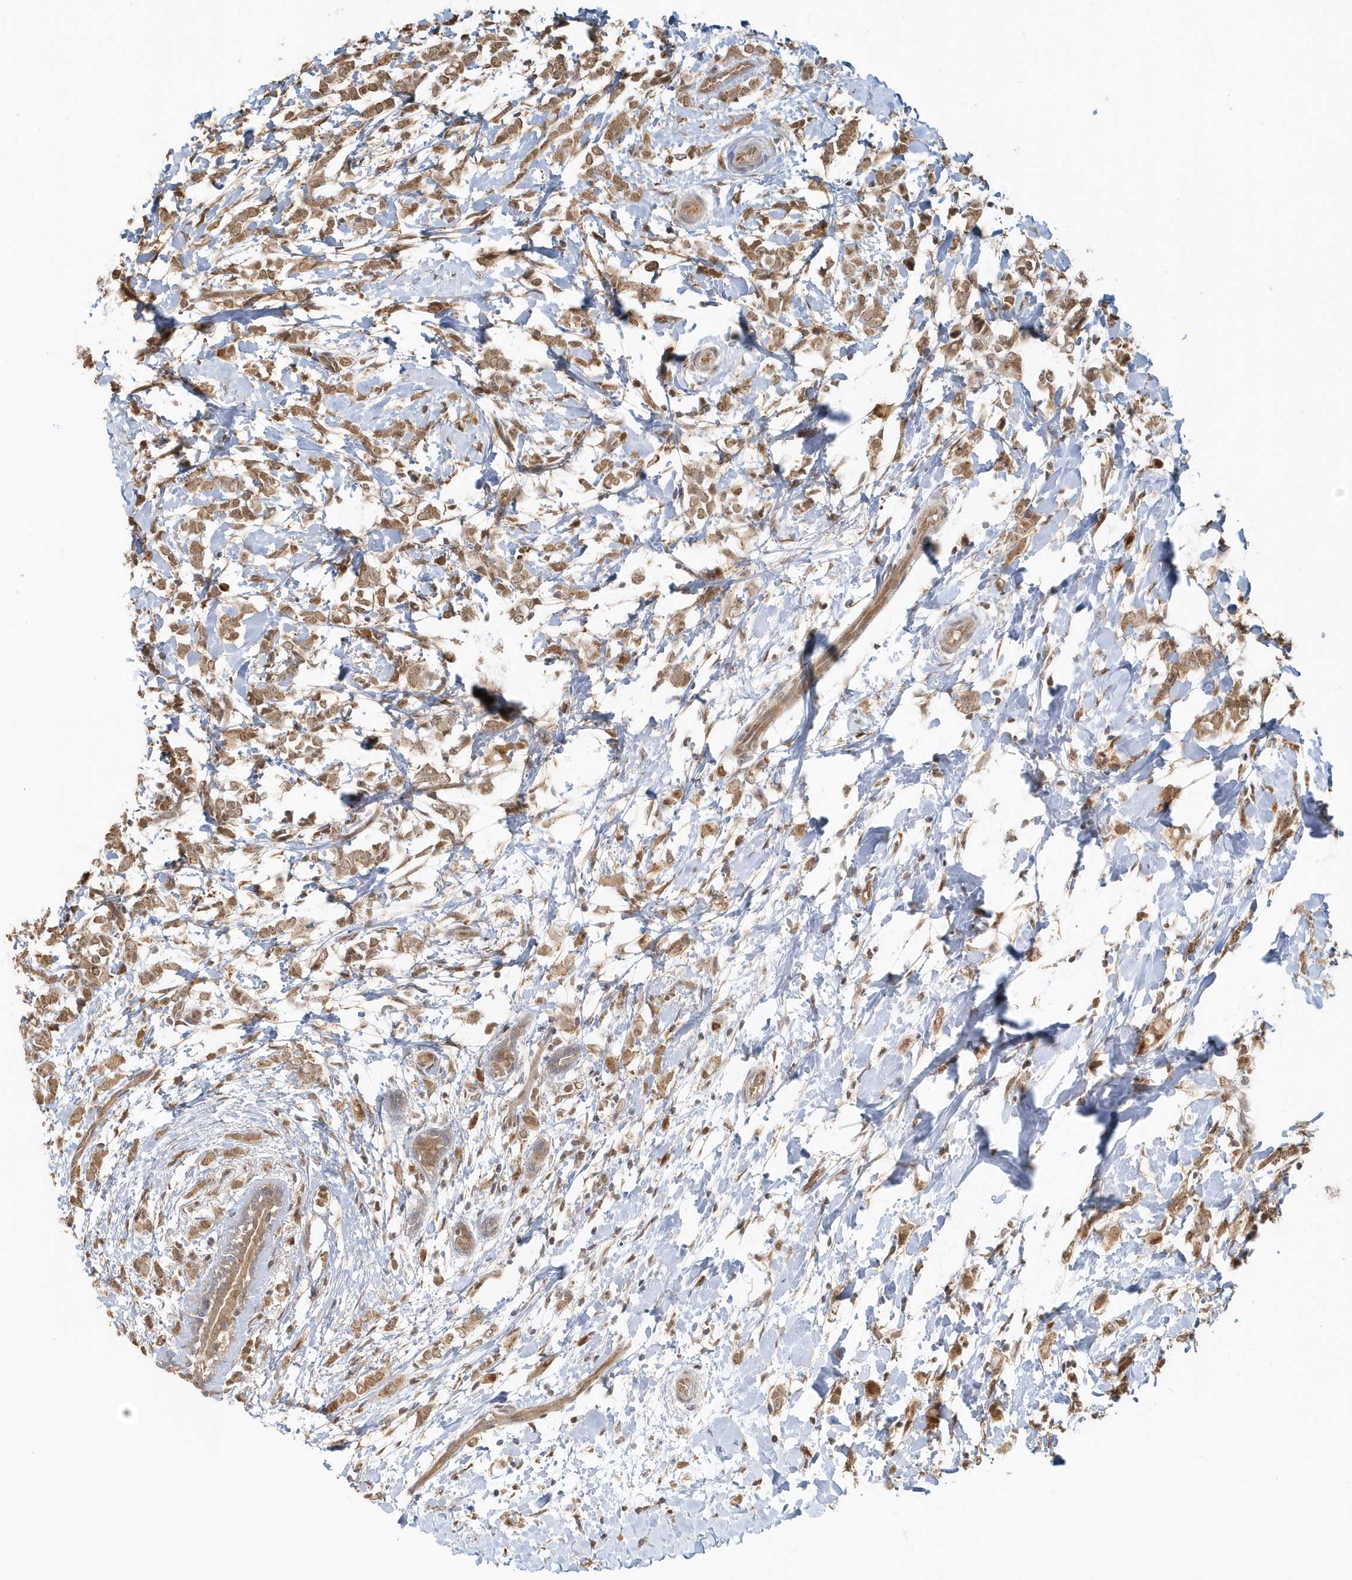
{"staining": {"intensity": "moderate", "quantity": ">75%", "location": "cytoplasmic/membranous,nuclear"}, "tissue": "breast cancer", "cell_type": "Tumor cells", "image_type": "cancer", "snomed": [{"axis": "morphology", "description": "Normal tissue, NOS"}, {"axis": "morphology", "description": "Lobular carcinoma"}, {"axis": "topography", "description": "Breast"}], "caption": "A brown stain highlights moderate cytoplasmic/membranous and nuclear staining of a protein in breast cancer tumor cells. The staining was performed using DAB, with brown indicating positive protein expression. Nuclei are stained blue with hematoxylin.", "gene": "PSMD6", "patient": {"sex": "female", "age": 47}}